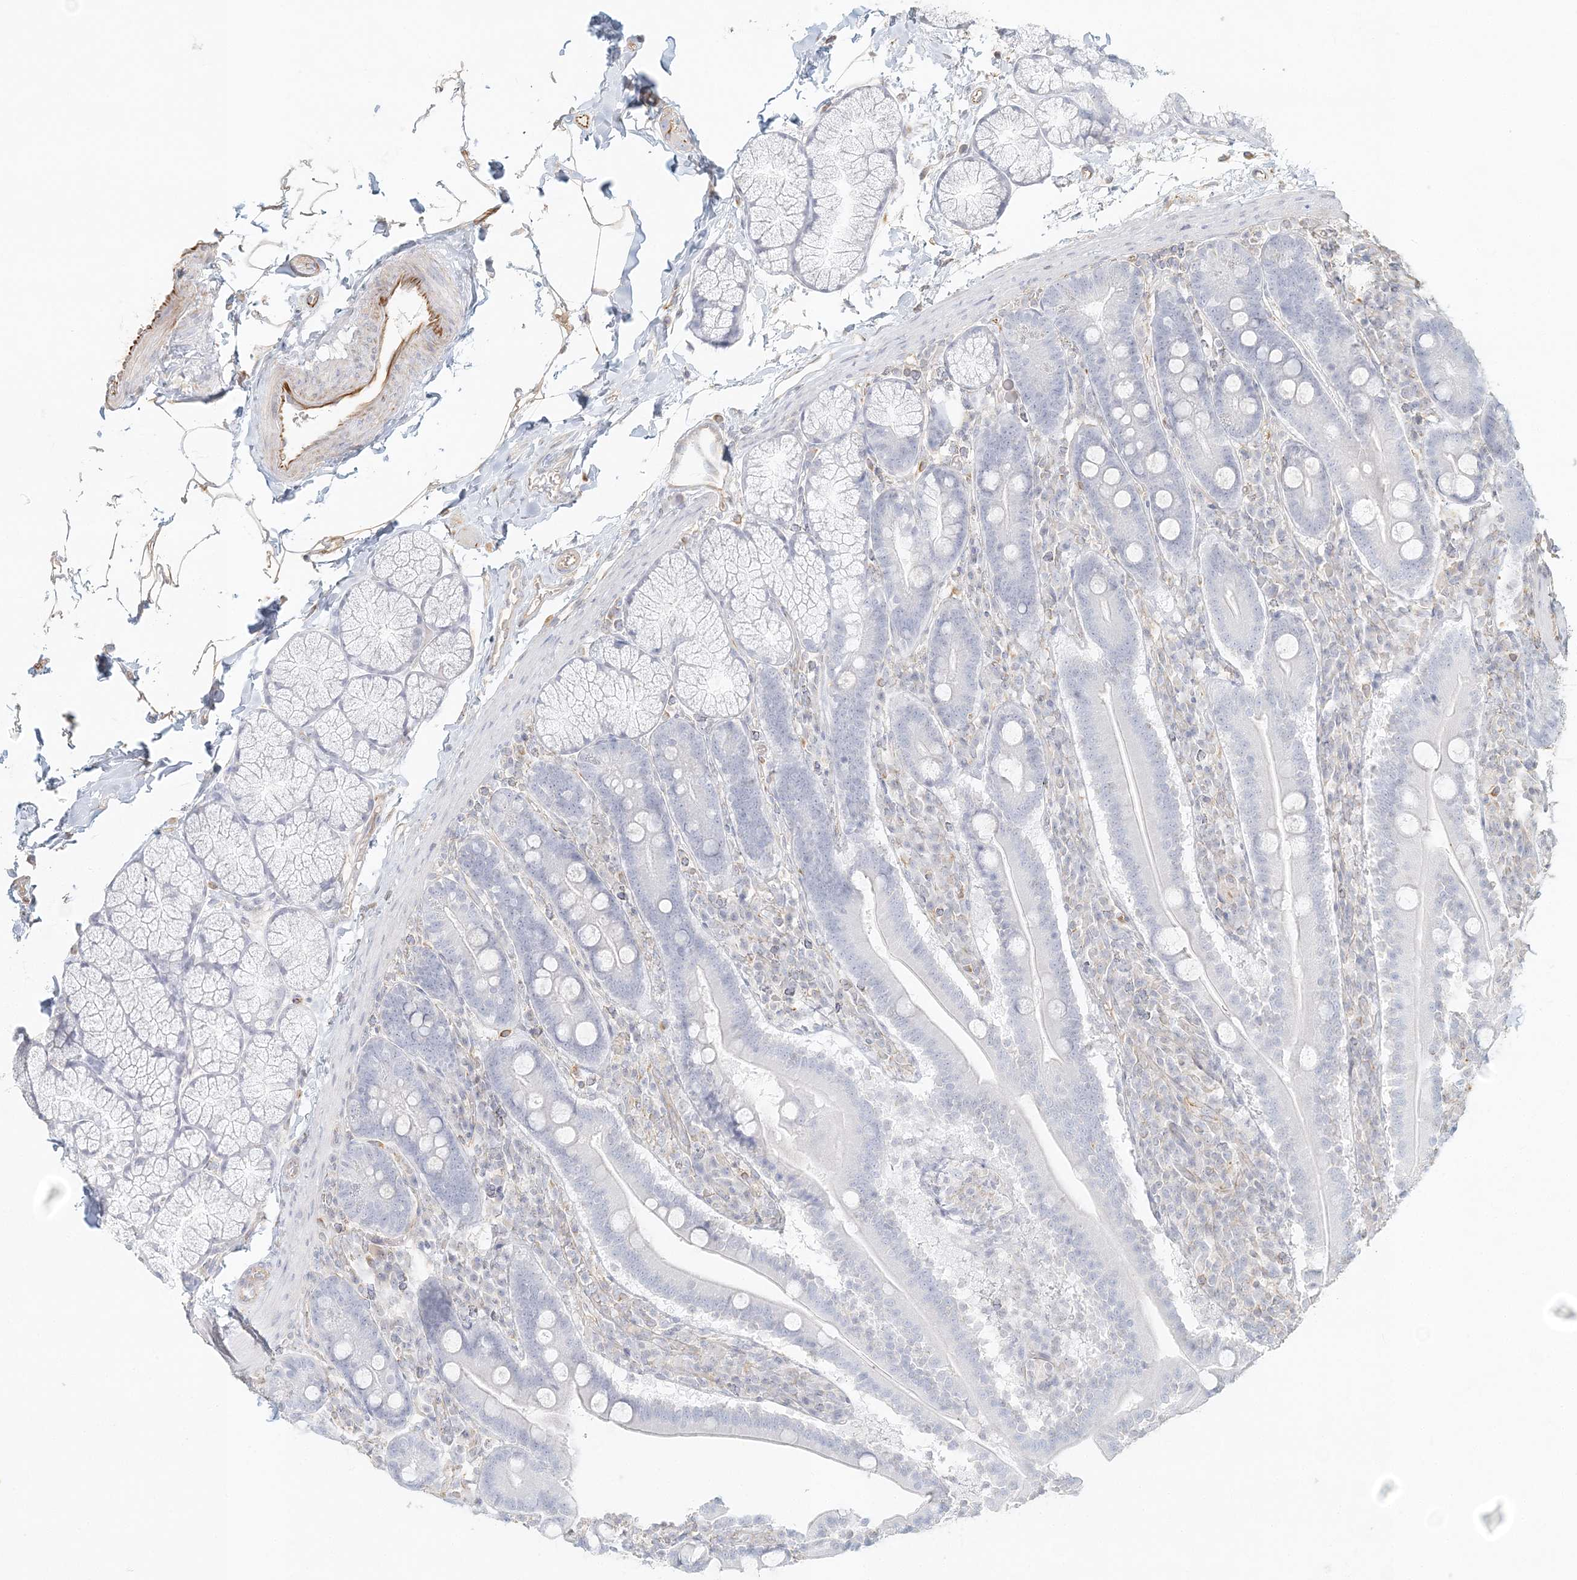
{"staining": {"intensity": "negative", "quantity": "none", "location": "none"}, "tissue": "duodenum", "cell_type": "Glandular cells", "image_type": "normal", "snomed": [{"axis": "morphology", "description": "Normal tissue, NOS"}, {"axis": "topography", "description": "Duodenum"}], "caption": "High power microscopy photomicrograph of an immunohistochemistry (IHC) photomicrograph of unremarkable duodenum, revealing no significant staining in glandular cells.", "gene": "DMRTB1", "patient": {"sex": "male", "age": 35}}